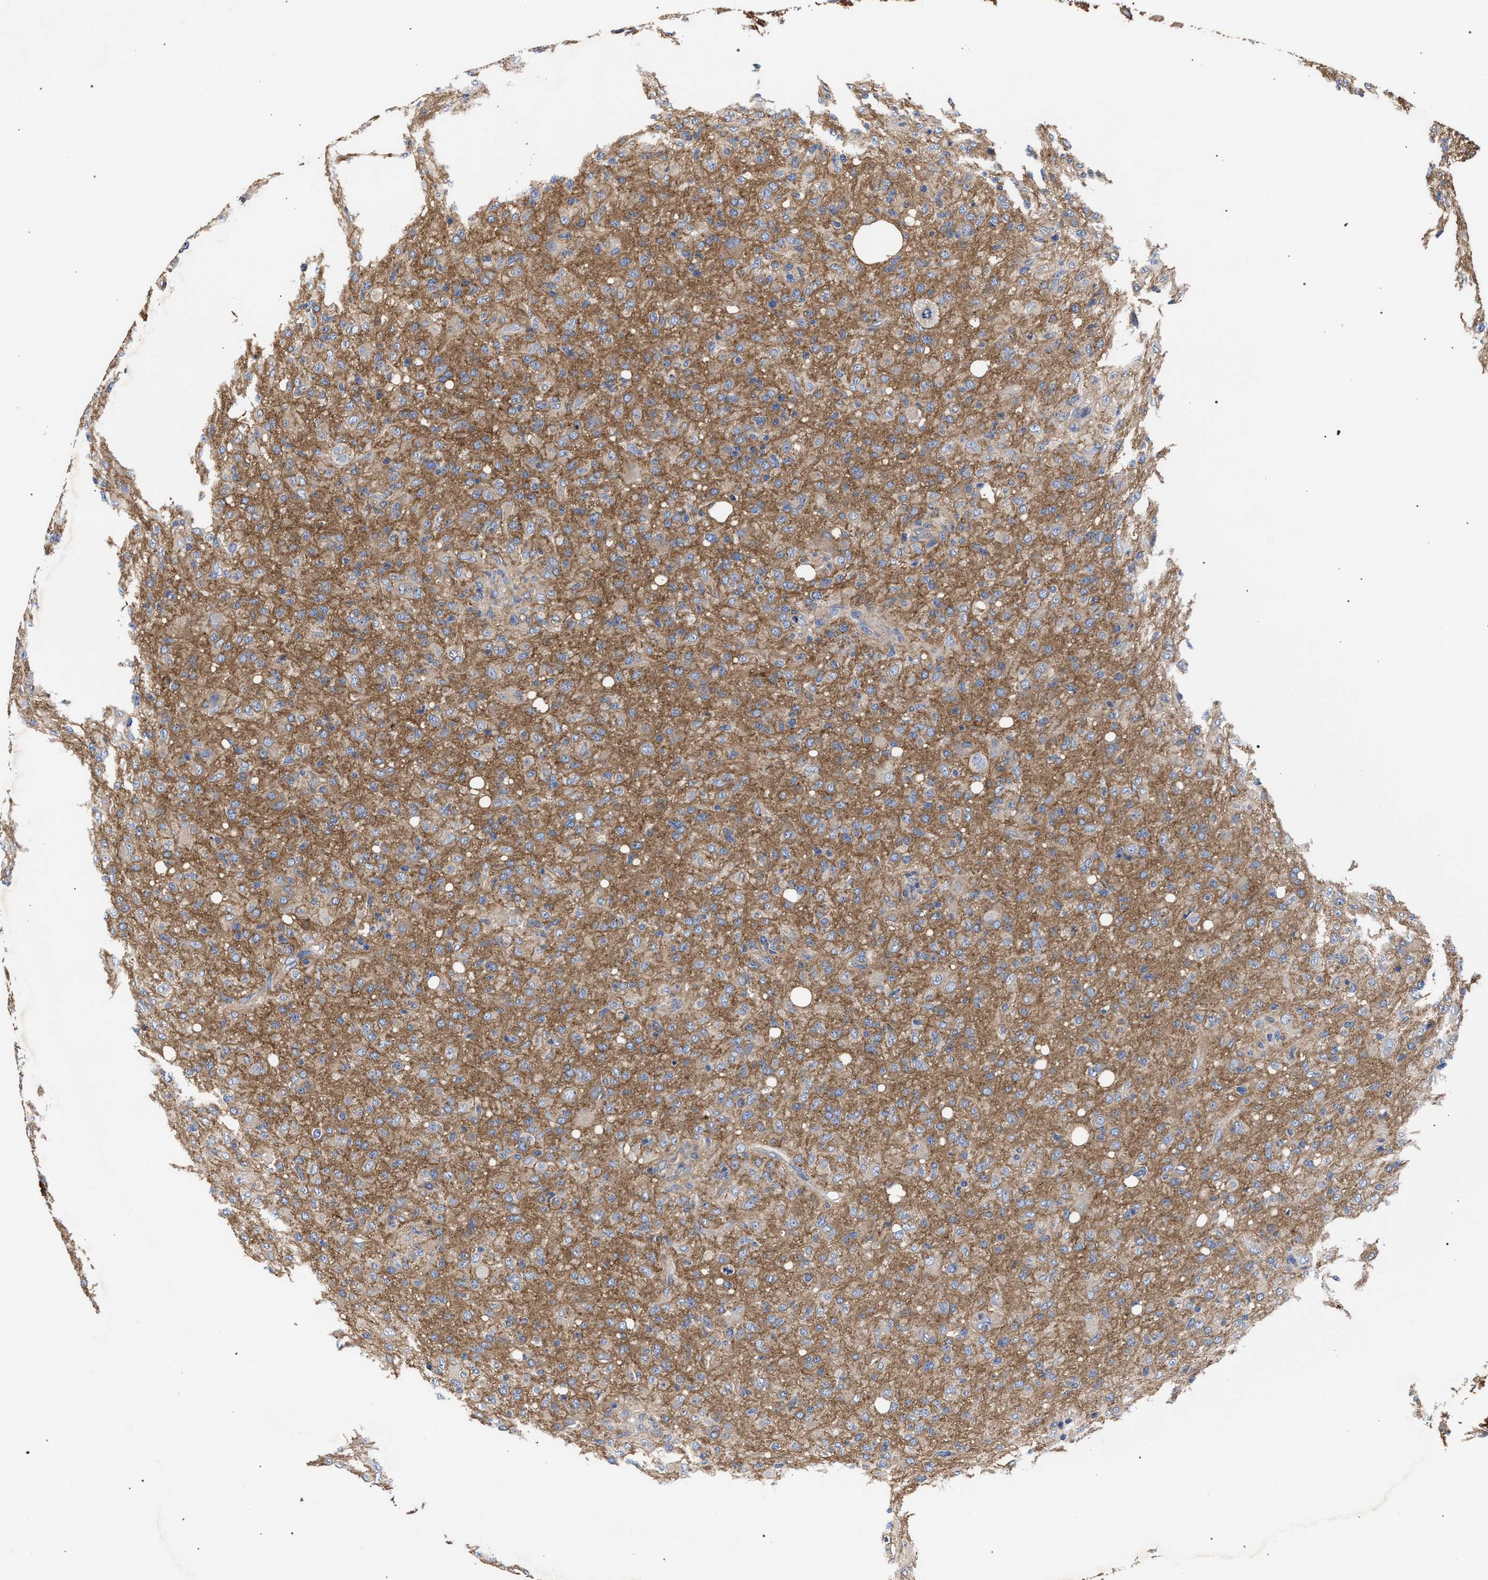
{"staining": {"intensity": "moderate", "quantity": ">75%", "location": "cytoplasmic/membranous"}, "tissue": "glioma", "cell_type": "Tumor cells", "image_type": "cancer", "snomed": [{"axis": "morphology", "description": "Glioma, malignant, High grade"}, {"axis": "topography", "description": "Brain"}], "caption": "DAB immunohistochemical staining of glioma reveals moderate cytoplasmic/membranous protein positivity in about >75% of tumor cells.", "gene": "CFAP95", "patient": {"sex": "female", "age": 57}}